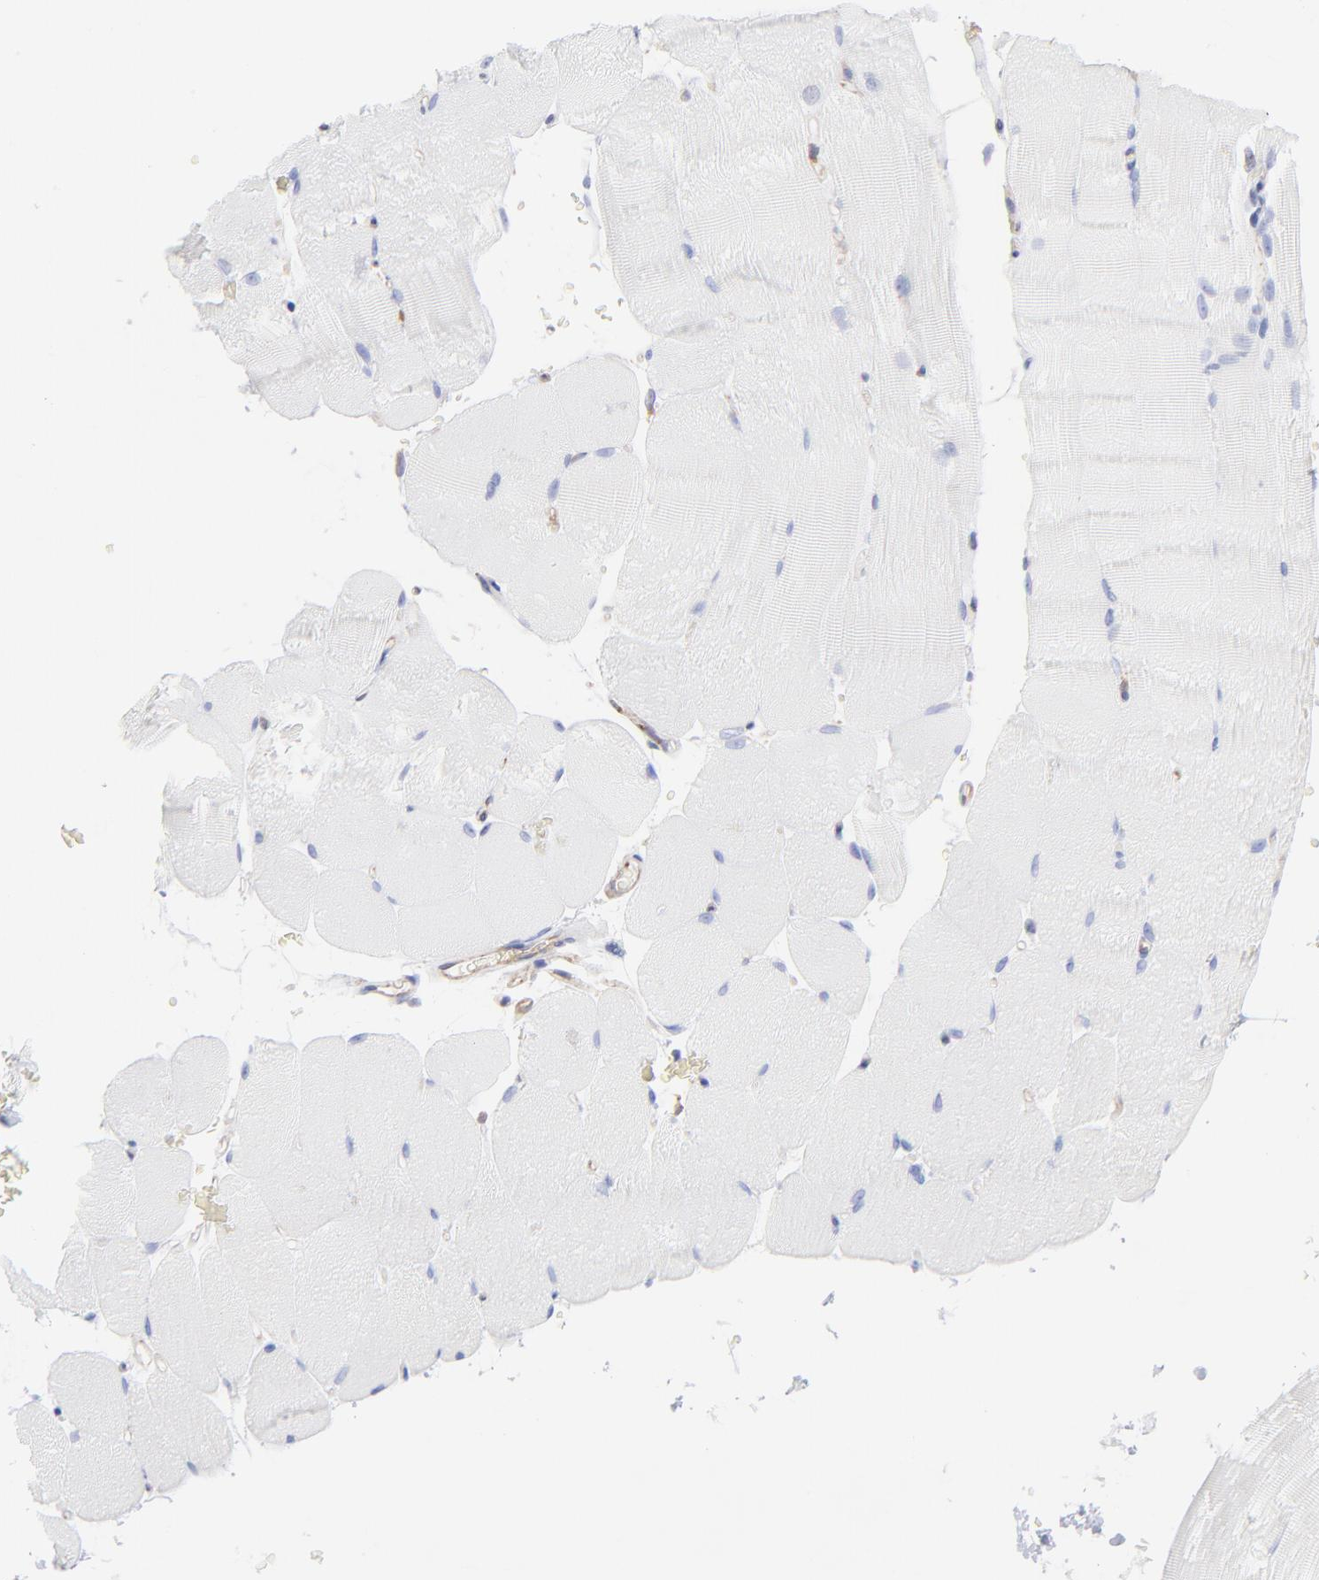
{"staining": {"intensity": "negative", "quantity": "none", "location": "none"}, "tissue": "skeletal muscle", "cell_type": "Myocytes", "image_type": "normal", "snomed": [{"axis": "morphology", "description": "Normal tissue, NOS"}, {"axis": "topography", "description": "Skeletal muscle"}], "caption": "Human skeletal muscle stained for a protein using immunohistochemistry demonstrates no expression in myocytes.", "gene": "EIF2AK2", "patient": {"sex": "female", "age": 37}}